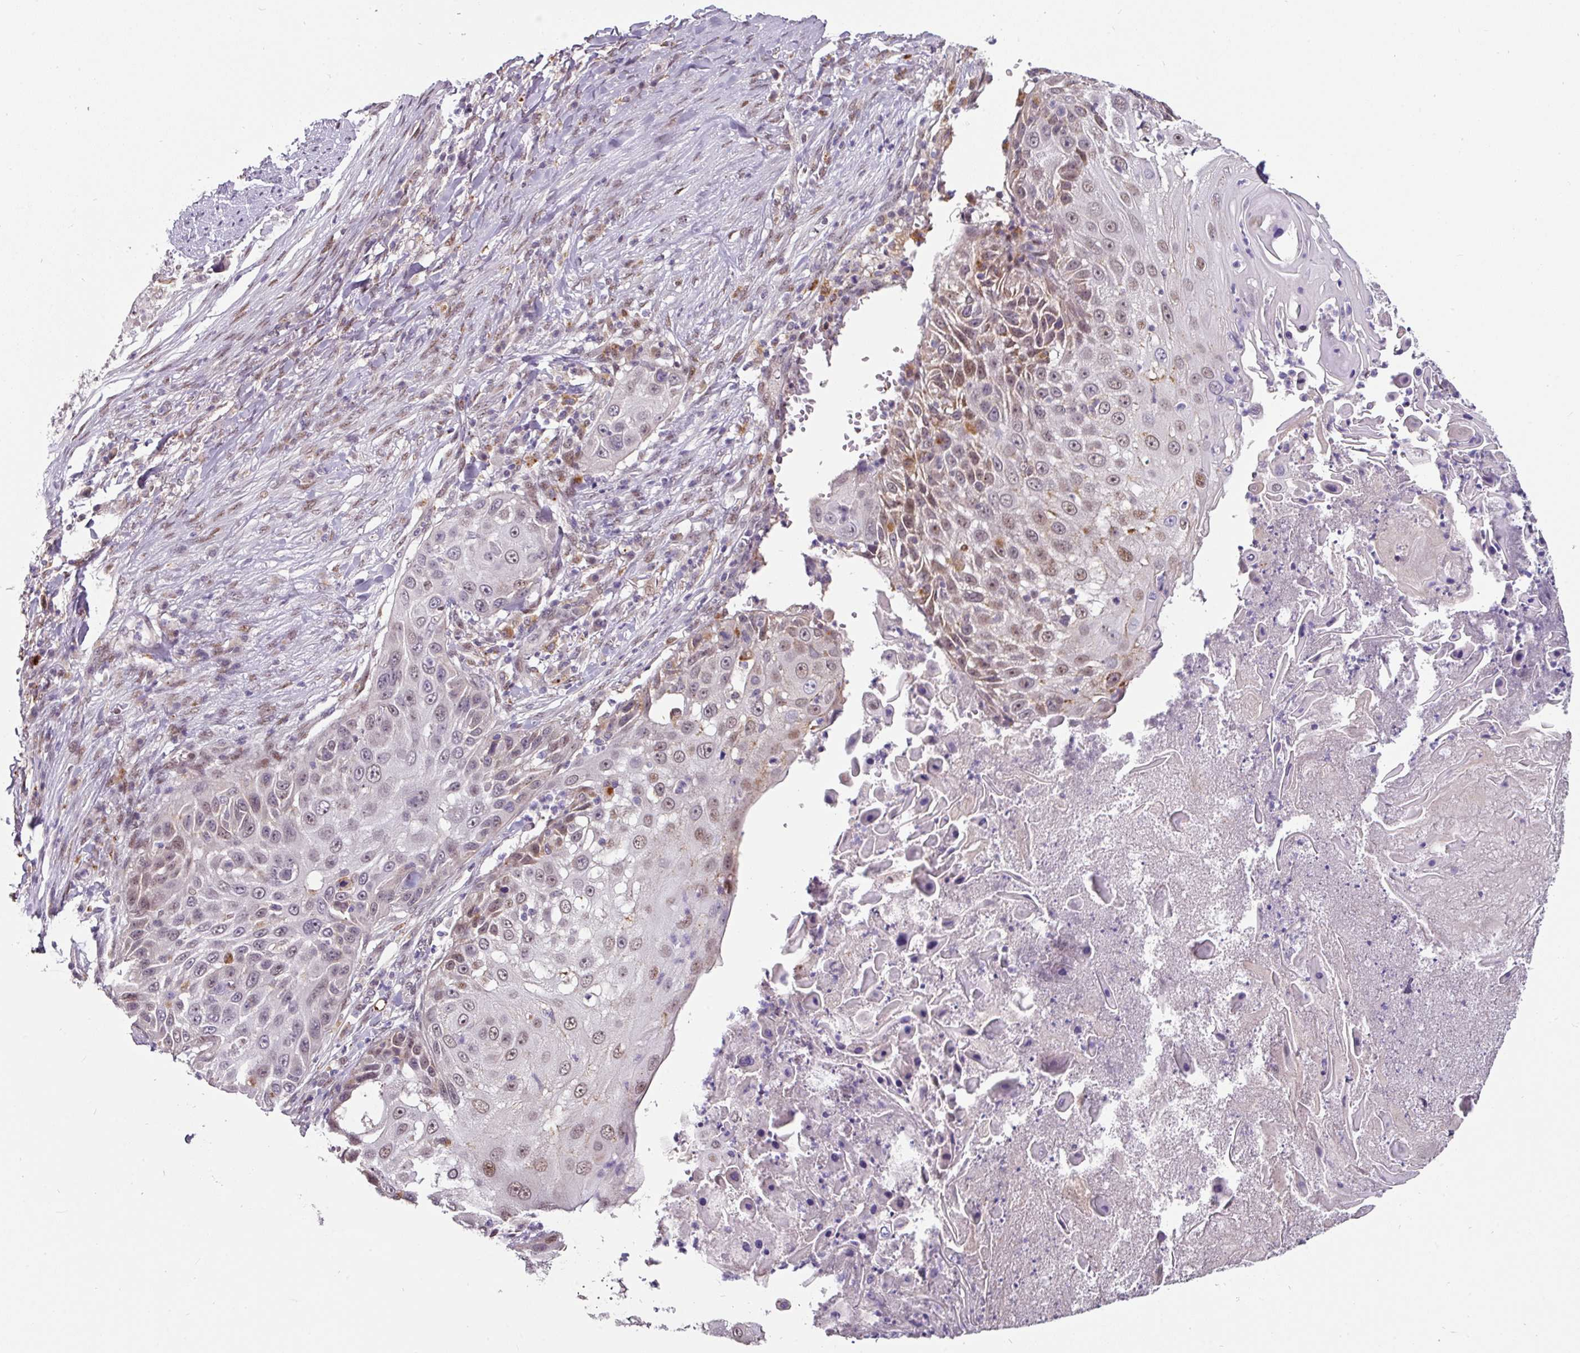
{"staining": {"intensity": "weak", "quantity": "<25%", "location": "nuclear"}, "tissue": "skin cancer", "cell_type": "Tumor cells", "image_type": "cancer", "snomed": [{"axis": "morphology", "description": "Squamous cell carcinoma, NOS"}, {"axis": "topography", "description": "Skin"}], "caption": "This is an immunohistochemistry (IHC) image of skin squamous cell carcinoma. There is no expression in tumor cells.", "gene": "SWSAP1", "patient": {"sex": "female", "age": 44}}